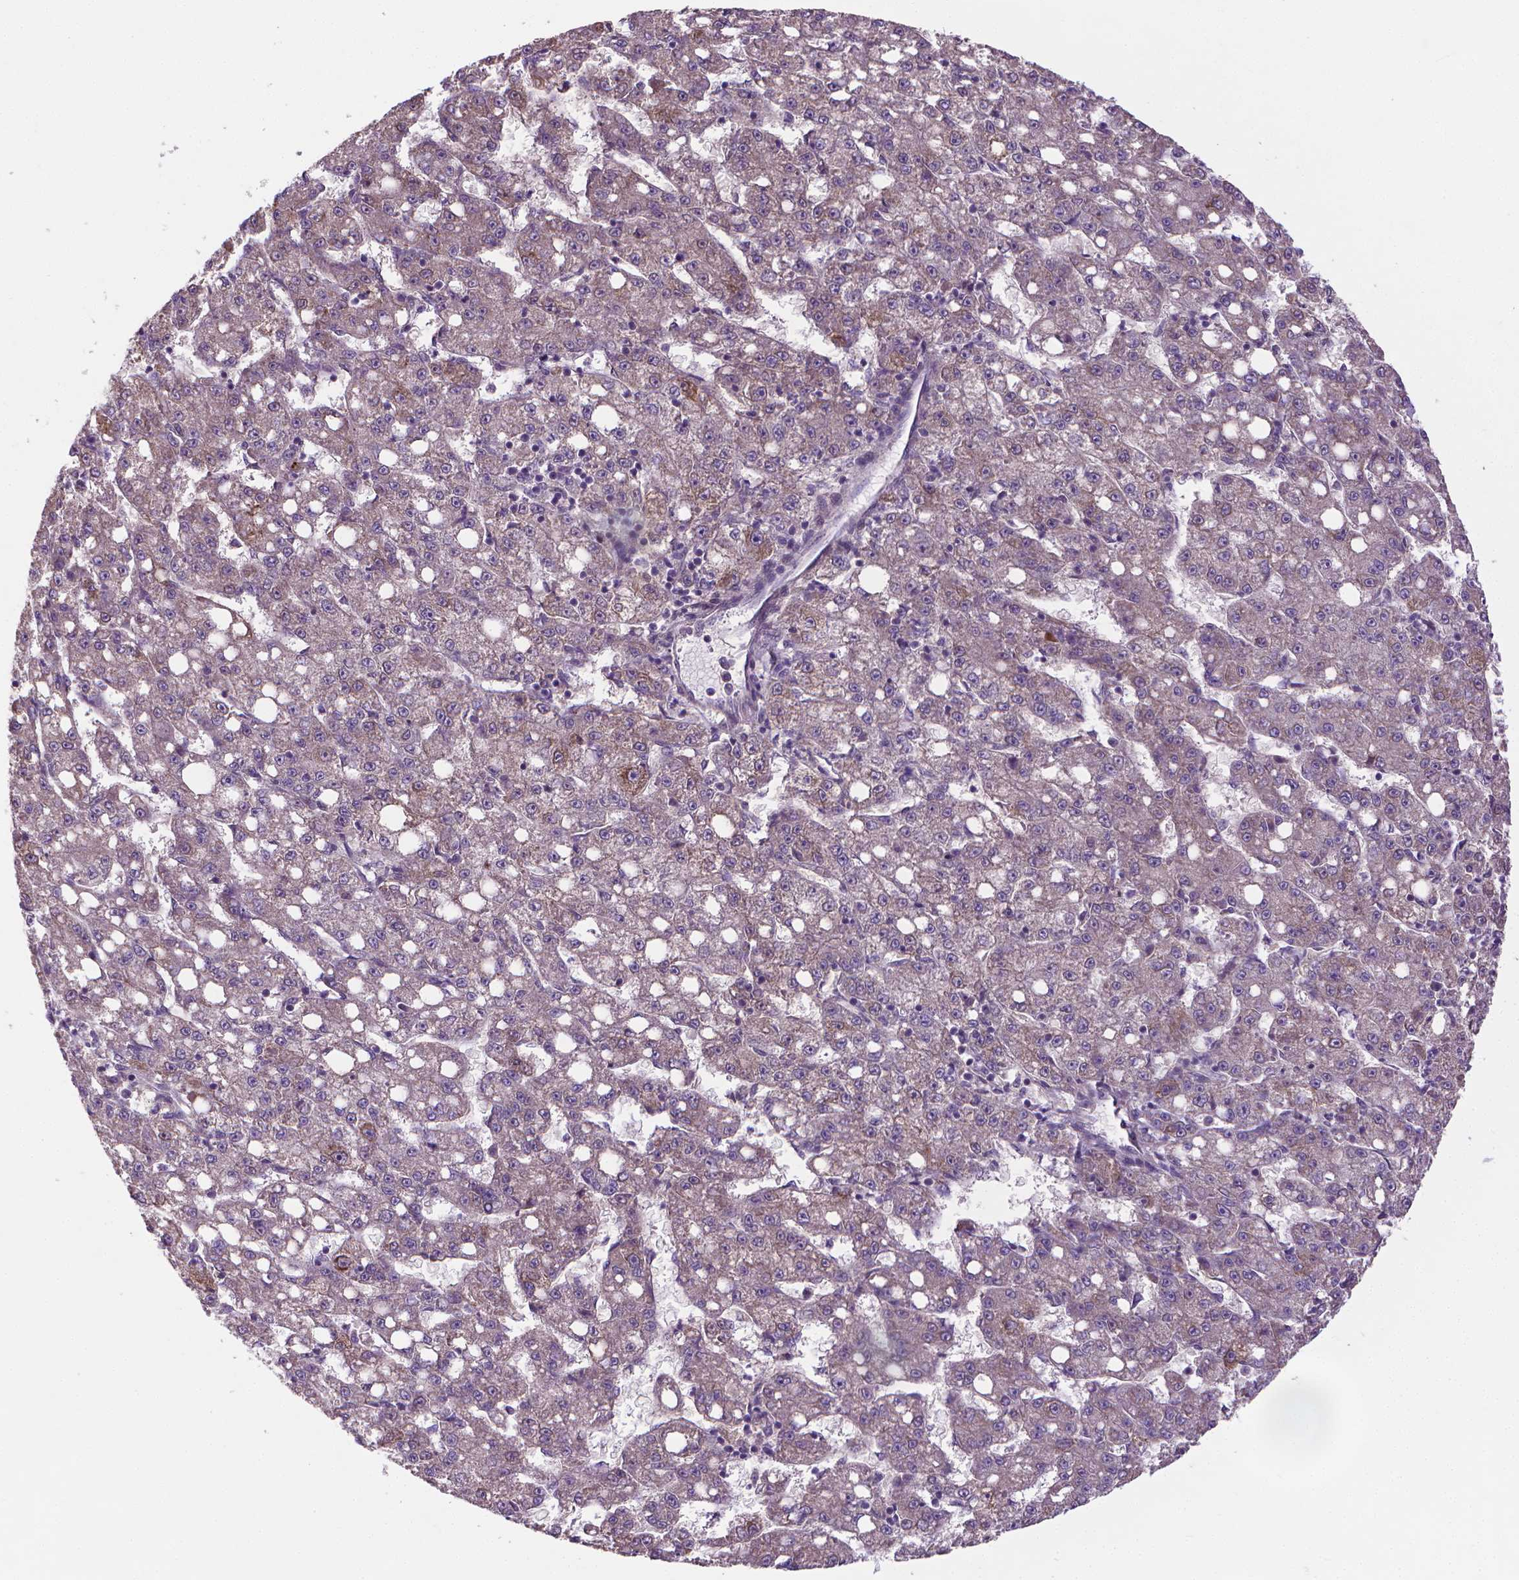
{"staining": {"intensity": "weak", "quantity": "<25%", "location": "cytoplasmic/membranous"}, "tissue": "liver cancer", "cell_type": "Tumor cells", "image_type": "cancer", "snomed": [{"axis": "morphology", "description": "Carcinoma, Hepatocellular, NOS"}, {"axis": "topography", "description": "Liver"}], "caption": "A high-resolution micrograph shows immunohistochemistry (IHC) staining of hepatocellular carcinoma (liver), which demonstrates no significant positivity in tumor cells.", "gene": "GPR63", "patient": {"sex": "female", "age": 65}}